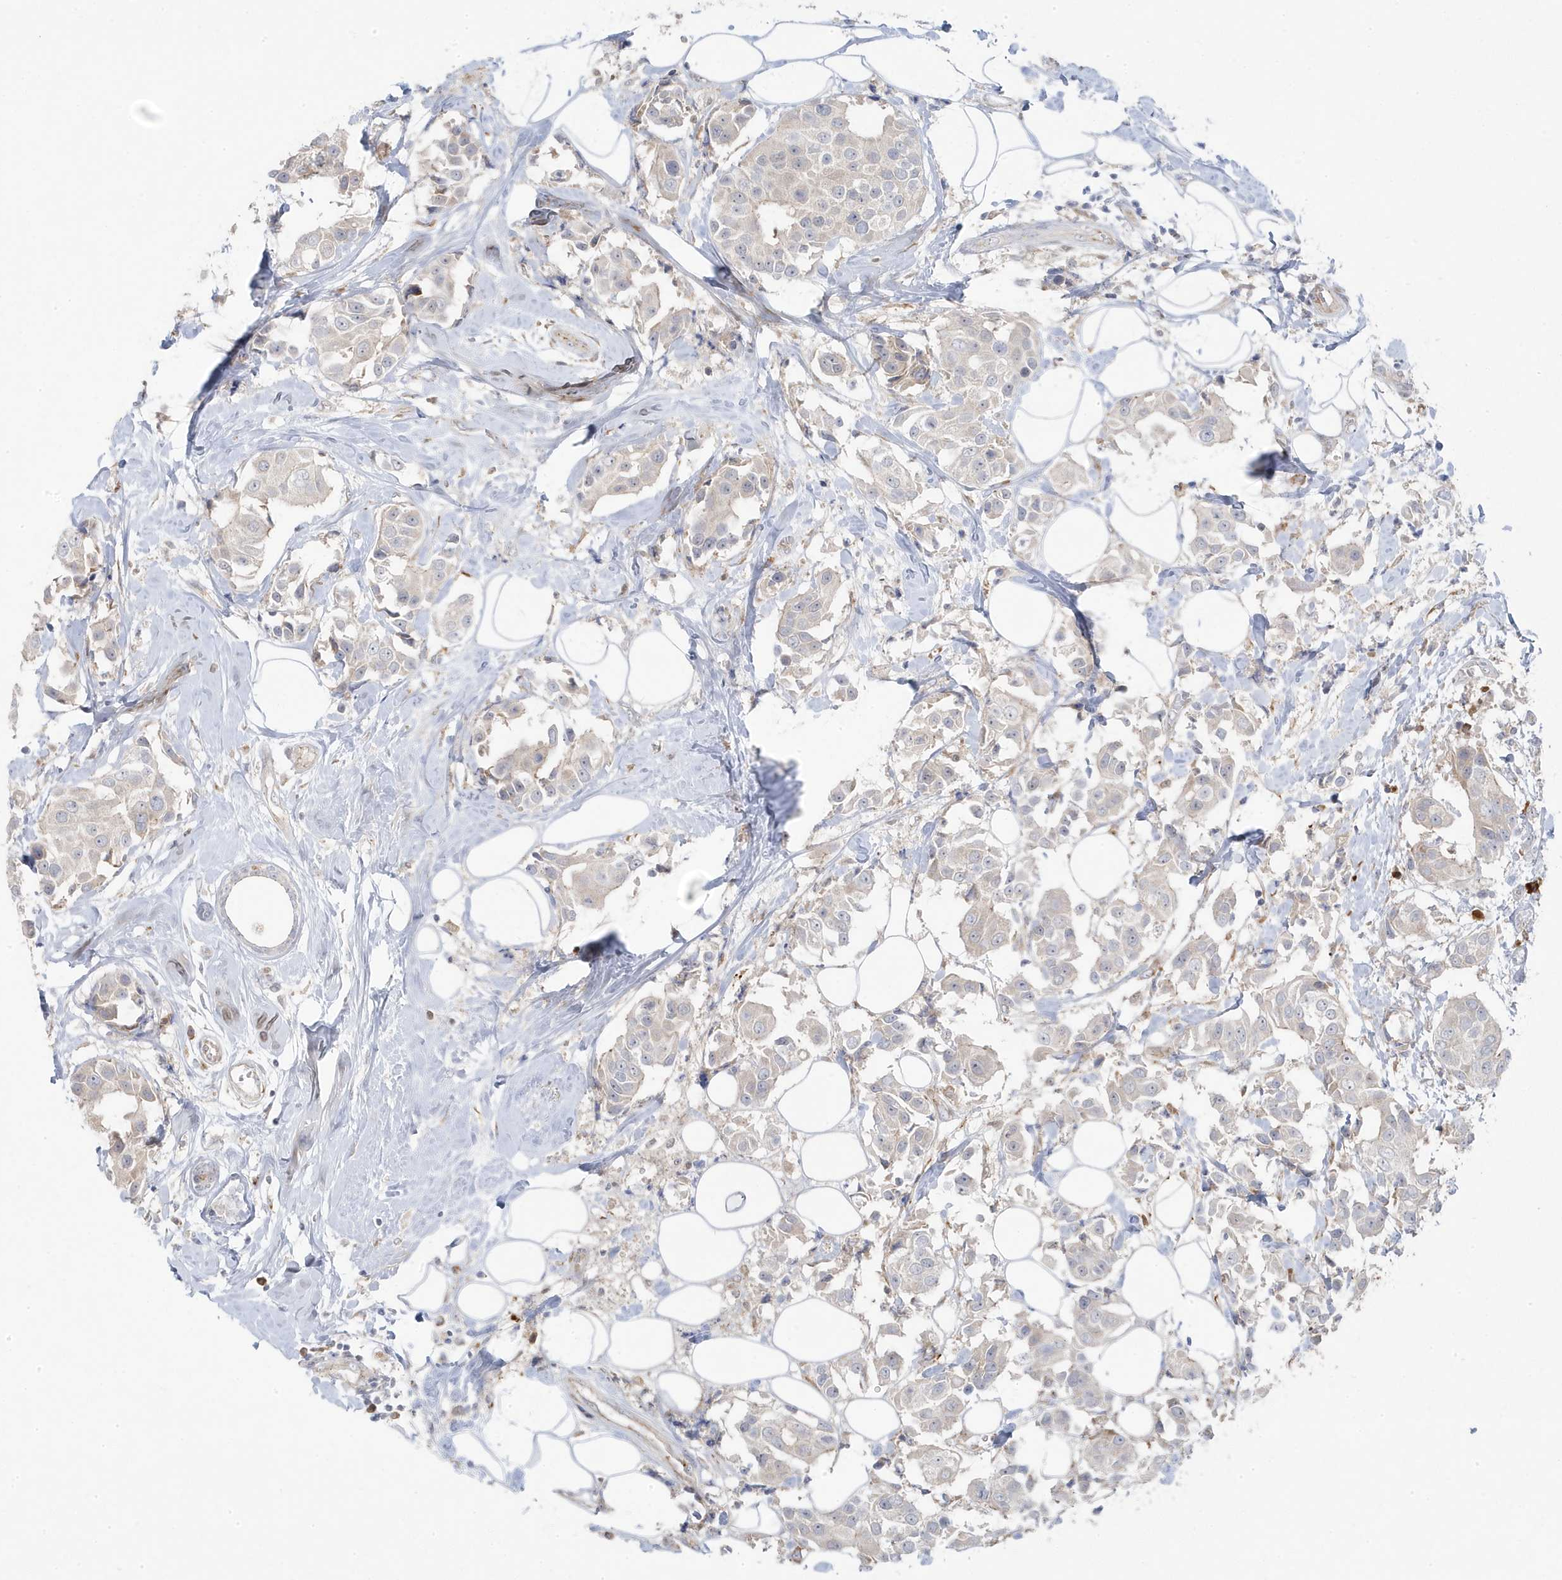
{"staining": {"intensity": "weak", "quantity": "<25%", "location": "cytoplasmic/membranous"}, "tissue": "breast cancer", "cell_type": "Tumor cells", "image_type": "cancer", "snomed": [{"axis": "morphology", "description": "Normal tissue, NOS"}, {"axis": "morphology", "description": "Duct carcinoma"}, {"axis": "topography", "description": "Breast"}], "caption": "Tumor cells are negative for brown protein staining in breast cancer (invasive ductal carcinoma).", "gene": "ZNF654", "patient": {"sex": "female", "age": 39}}